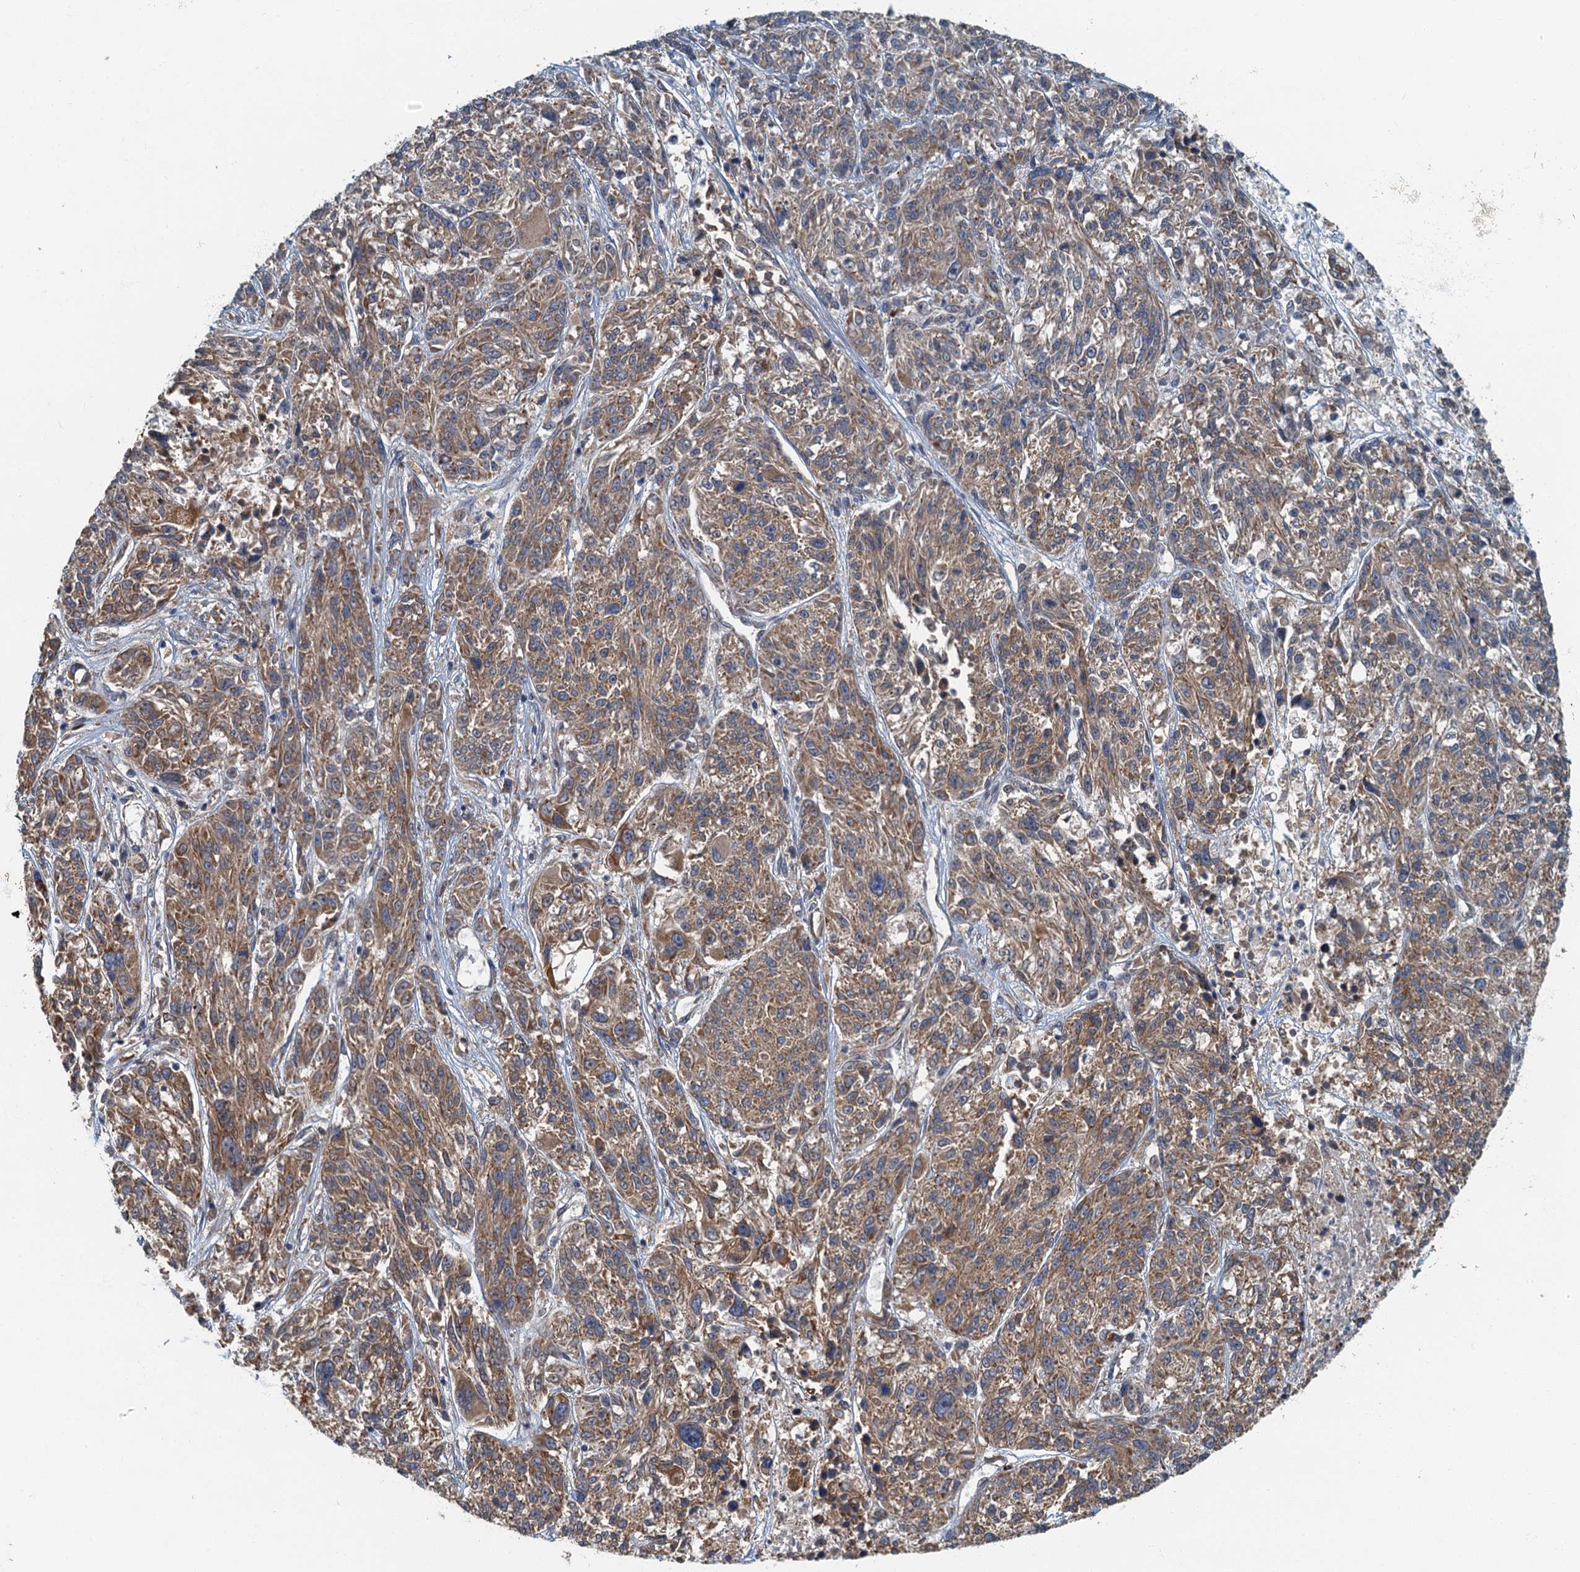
{"staining": {"intensity": "moderate", "quantity": ">75%", "location": "cytoplasmic/membranous"}, "tissue": "melanoma", "cell_type": "Tumor cells", "image_type": "cancer", "snomed": [{"axis": "morphology", "description": "Malignant melanoma, NOS"}, {"axis": "topography", "description": "Skin"}], "caption": "This micrograph reveals immunohistochemistry (IHC) staining of human melanoma, with medium moderate cytoplasmic/membranous staining in about >75% of tumor cells.", "gene": "SPDYC", "patient": {"sex": "male", "age": 53}}